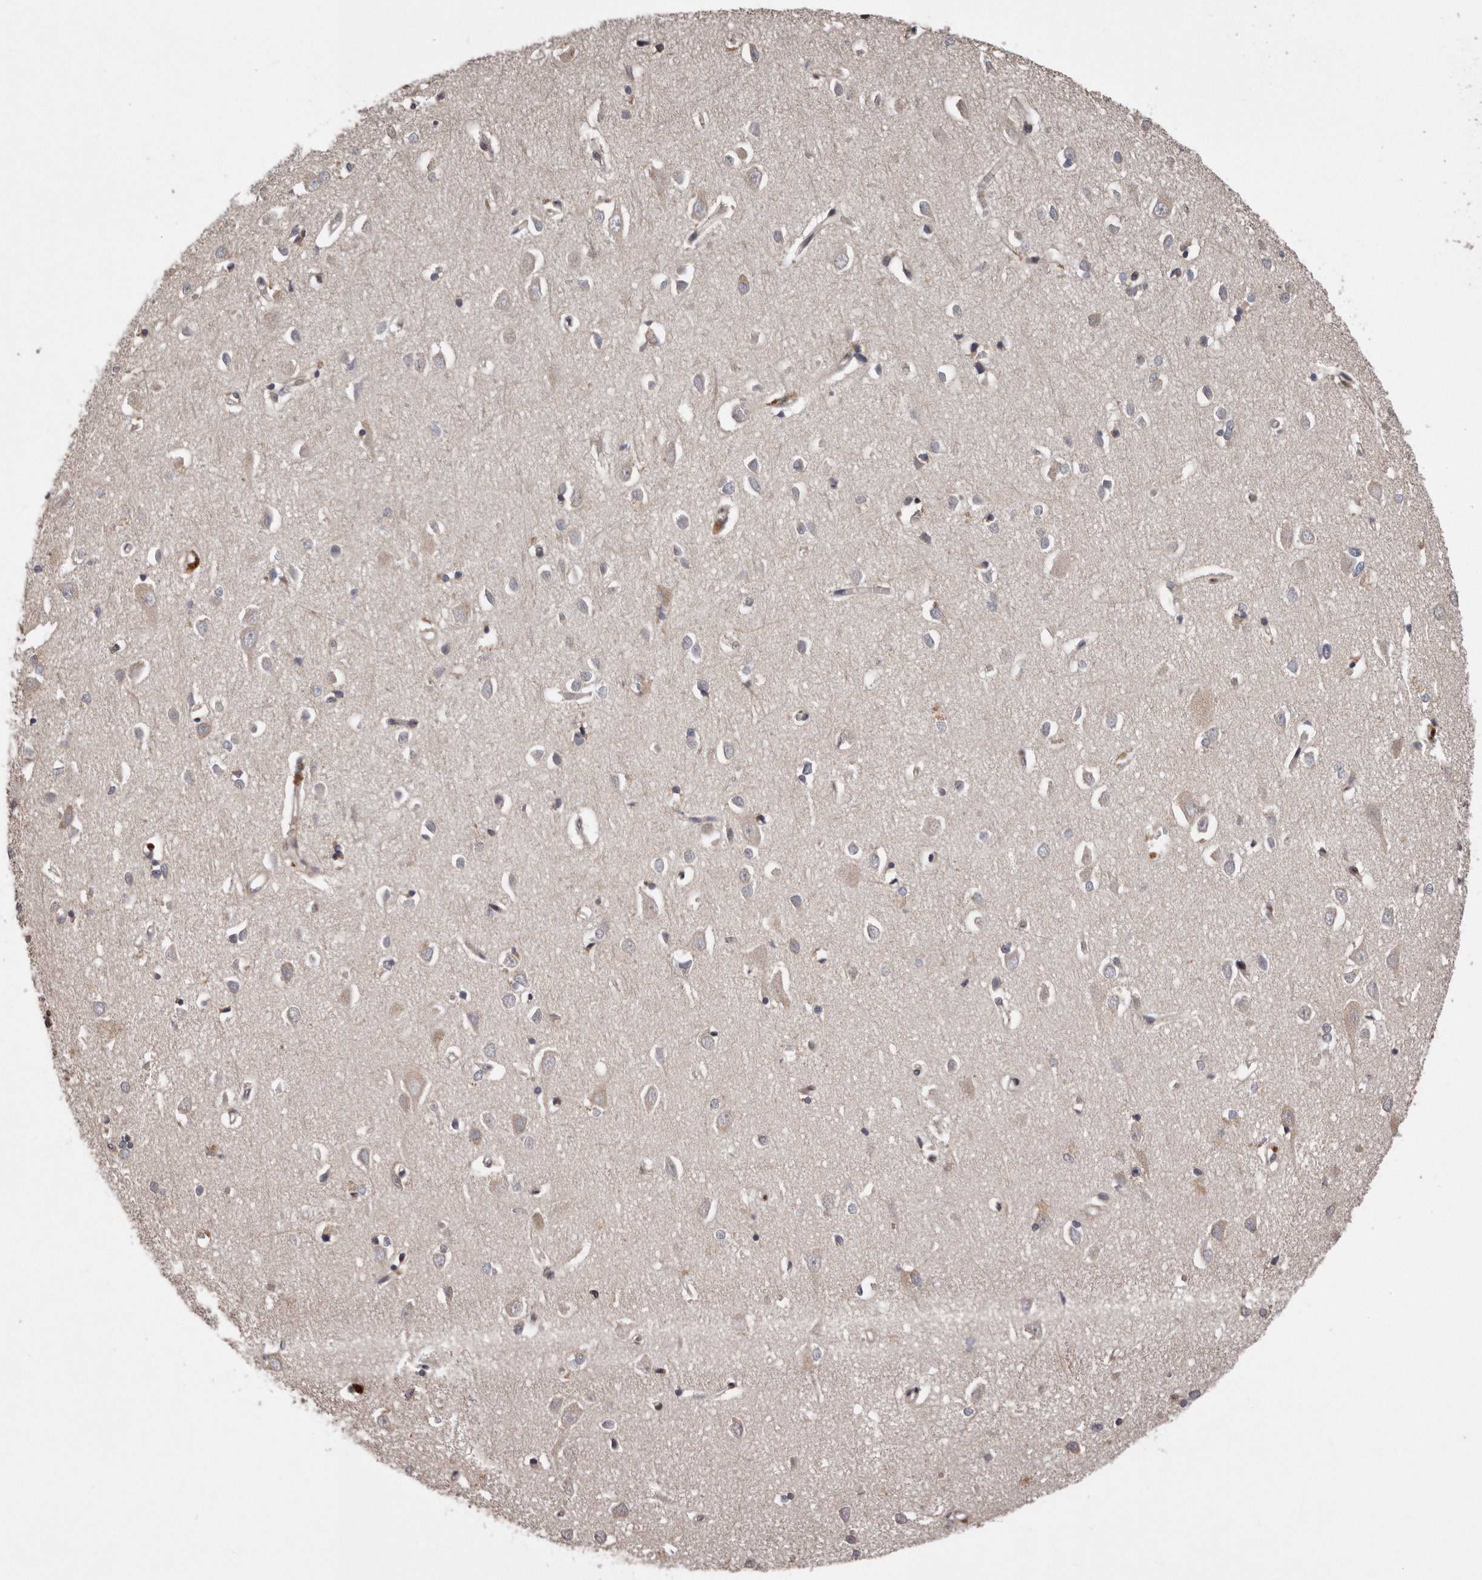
{"staining": {"intensity": "weak", "quantity": ">75%", "location": "cytoplasmic/membranous"}, "tissue": "cerebral cortex", "cell_type": "Endothelial cells", "image_type": "normal", "snomed": [{"axis": "morphology", "description": "Normal tissue, NOS"}, {"axis": "topography", "description": "Cerebral cortex"}], "caption": "IHC staining of benign cerebral cortex, which demonstrates low levels of weak cytoplasmic/membranous expression in about >75% of endothelial cells indicating weak cytoplasmic/membranous protein staining. The staining was performed using DAB (brown) for protein detection and nuclei were counterstained in hematoxylin (blue).", "gene": "ARMCX1", "patient": {"sex": "female", "age": 64}}